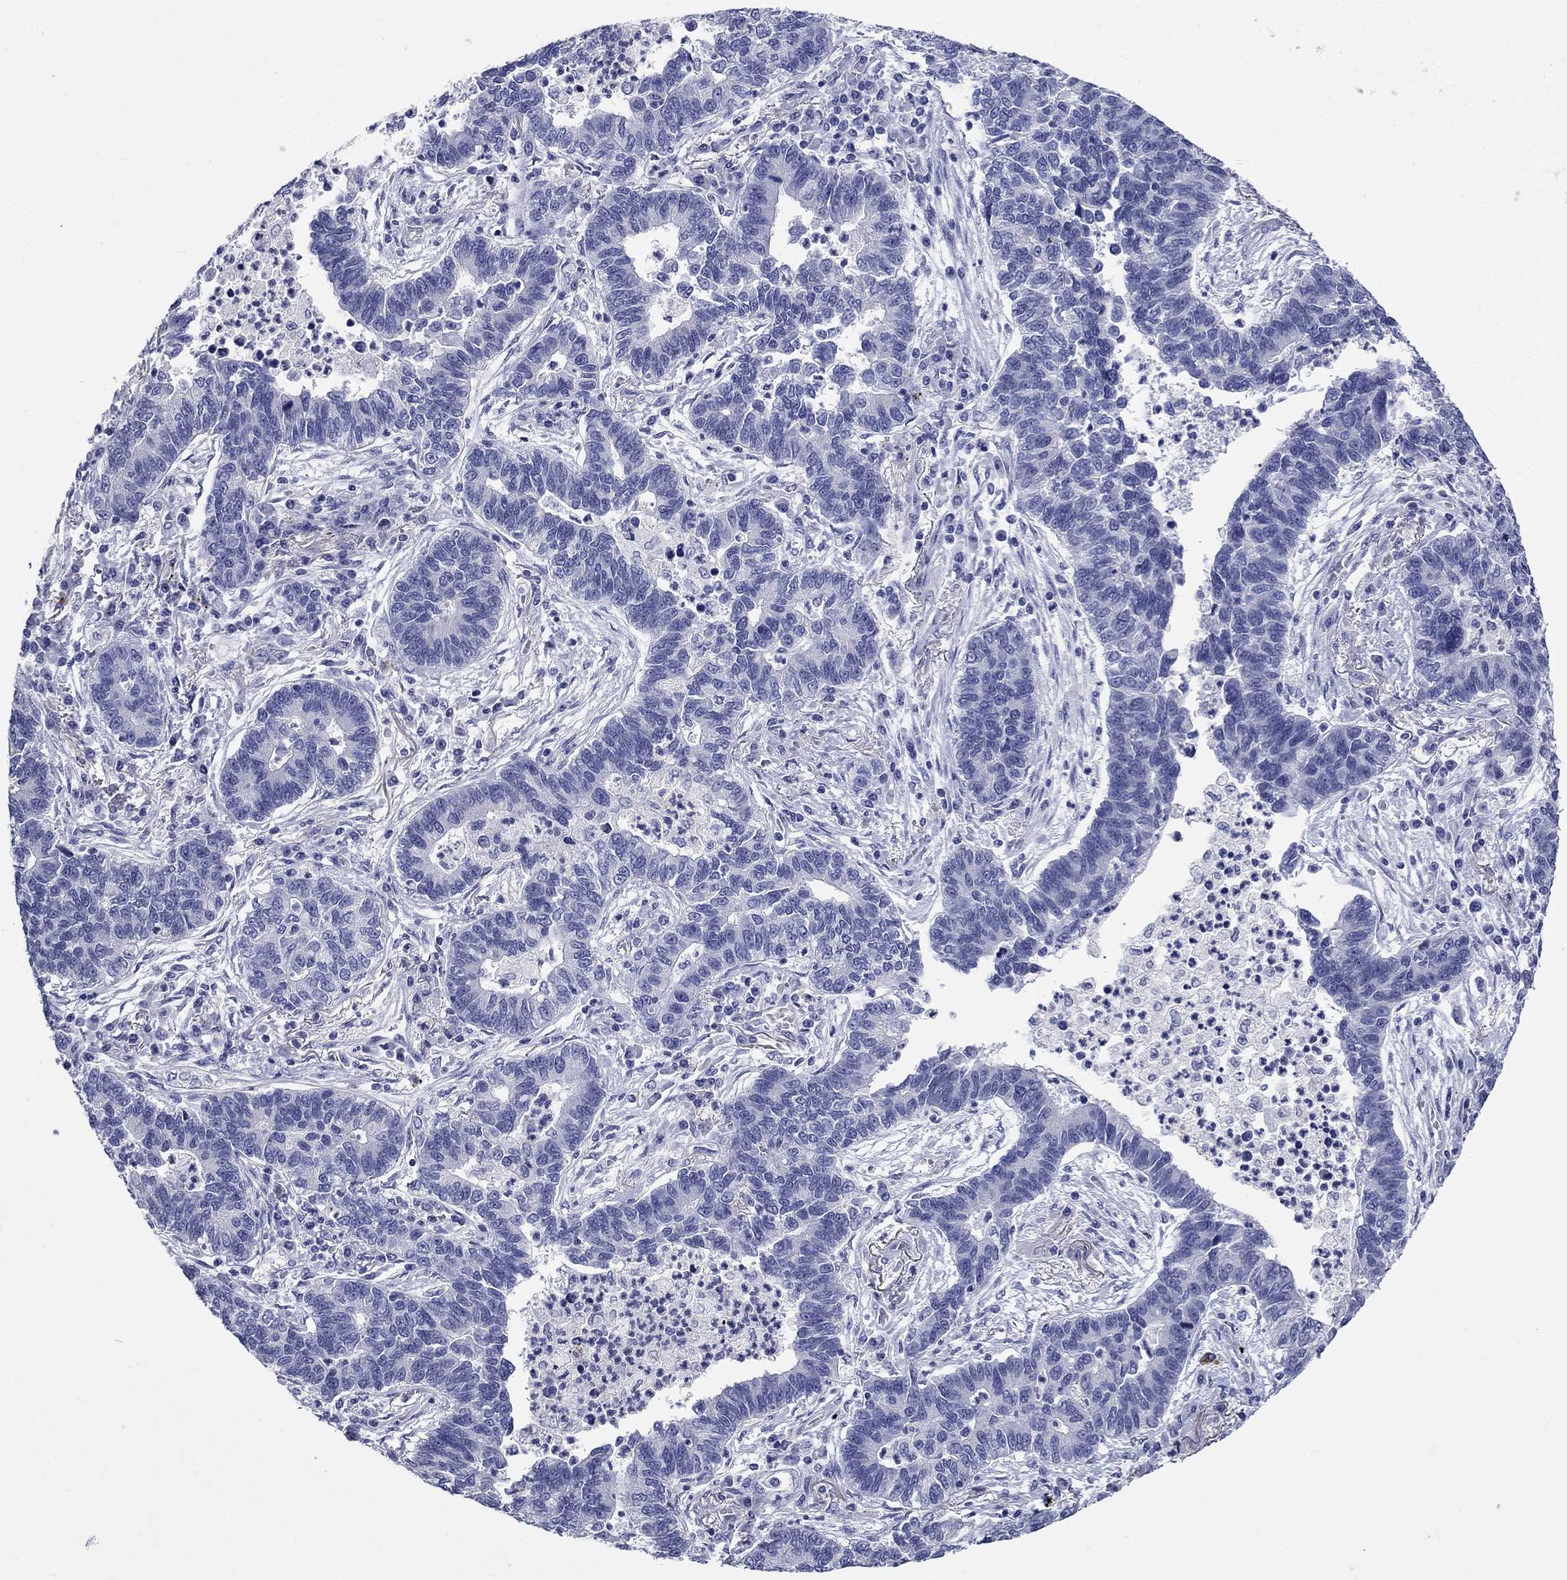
{"staining": {"intensity": "negative", "quantity": "none", "location": "none"}, "tissue": "lung cancer", "cell_type": "Tumor cells", "image_type": "cancer", "snomed": [{"axis": "morphology", "description": "Adenocarcinoma, NOS"}, {"axis": "topography", "description": "Lung"}], "caption": "Immunohistochemical staining of lung cancer shows no significant expression in tumor cells.", "gene": "PRKCG", "patient": {"sex": "female", "age": 57}}